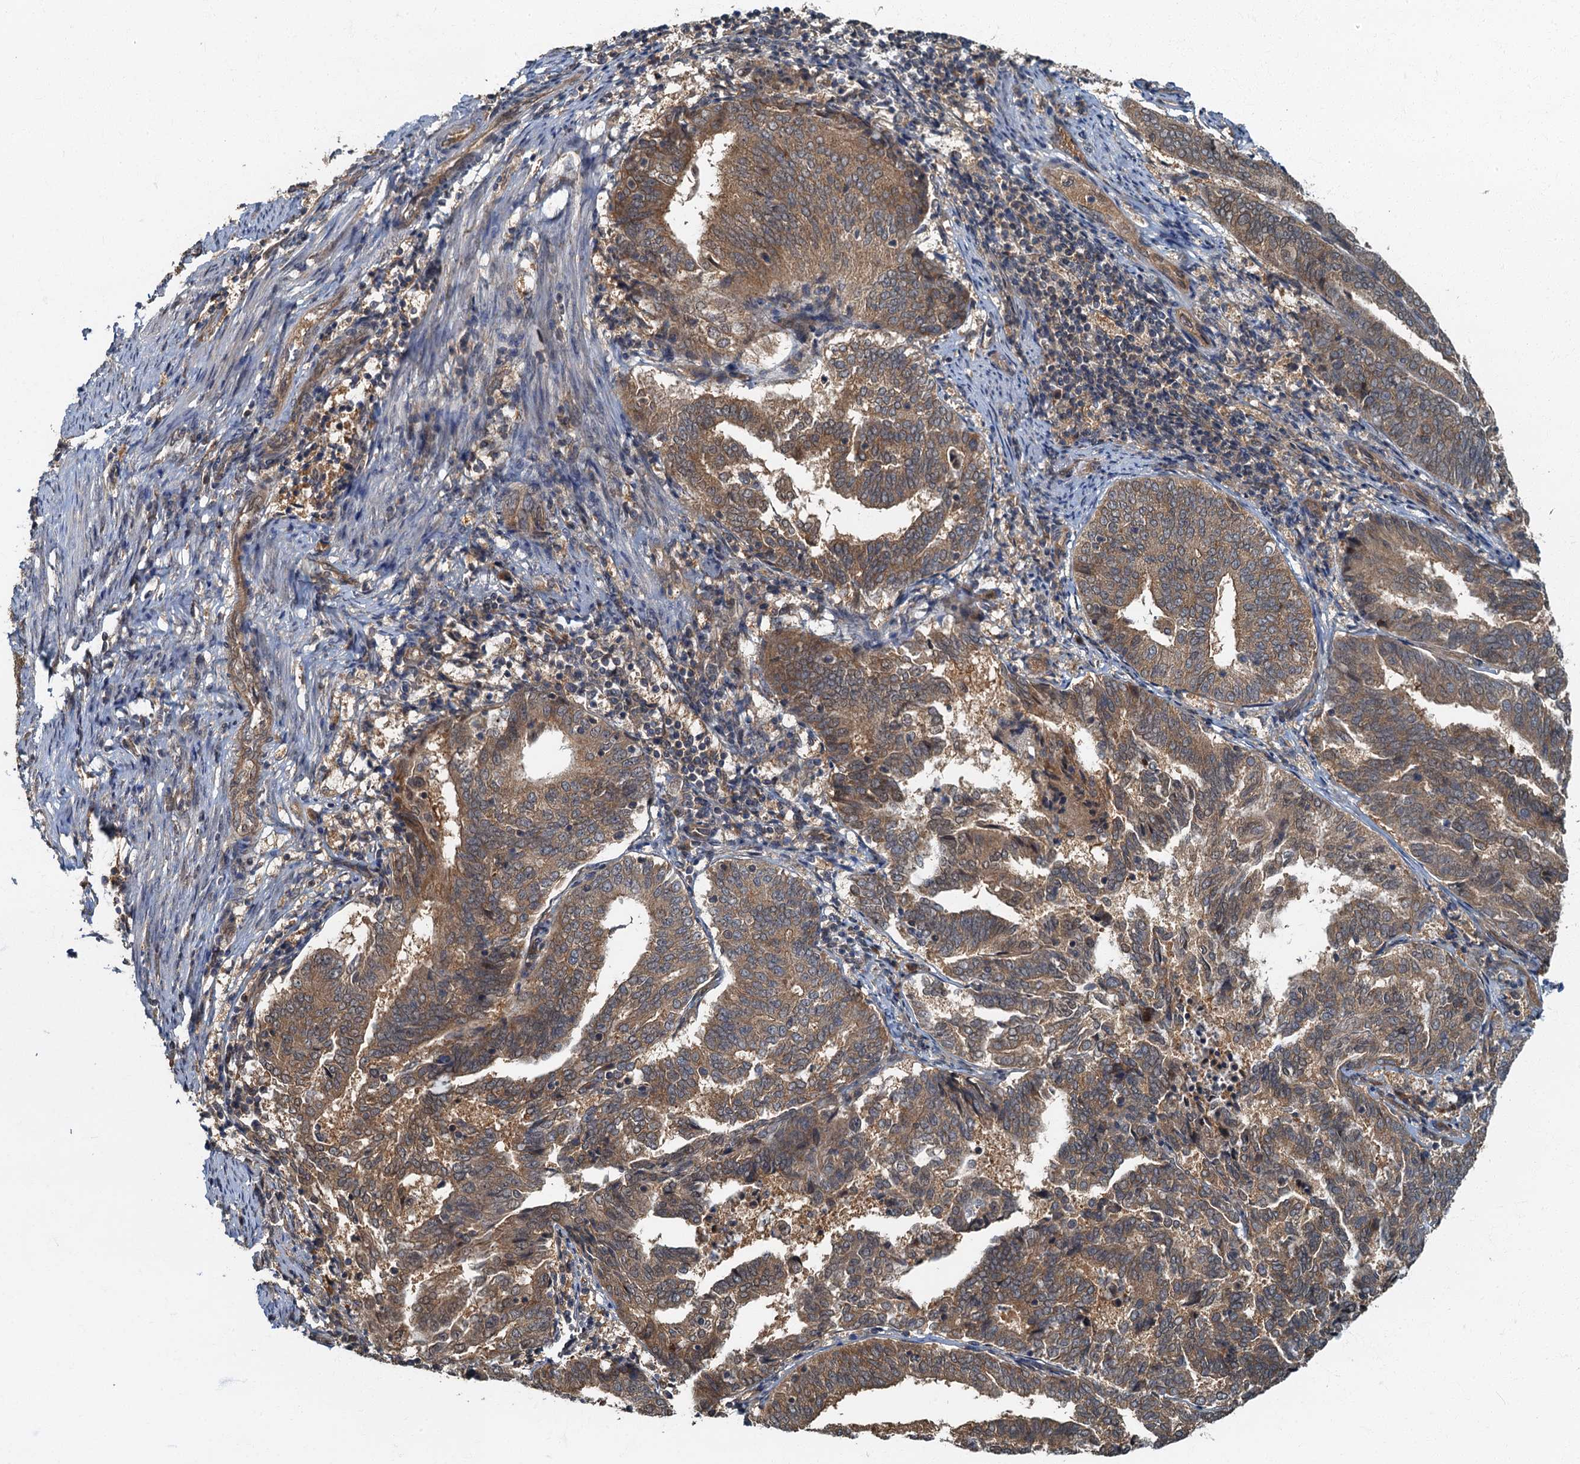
{"staining": {"intensity": "moderate", "quantity": ">75%", "location": "cytoplasmic/membranous"}, "tissue": "endometrial cancer", "cell_type": "Tumor cells", "image_type": "cancer", "snomed": [{"axis": "morphology", "description": "Adenocarcinoma, NOS"}, {"axis": "topography", "description": "Endometrium"}], "caption": "Tumor cells demonstrate moderate cytoplasmic/membranous staining in about >75% of cells in adenocarcinoma (endometrial).", "gene": "TBCK", "patient": {"sex": "female", "age": 80}}